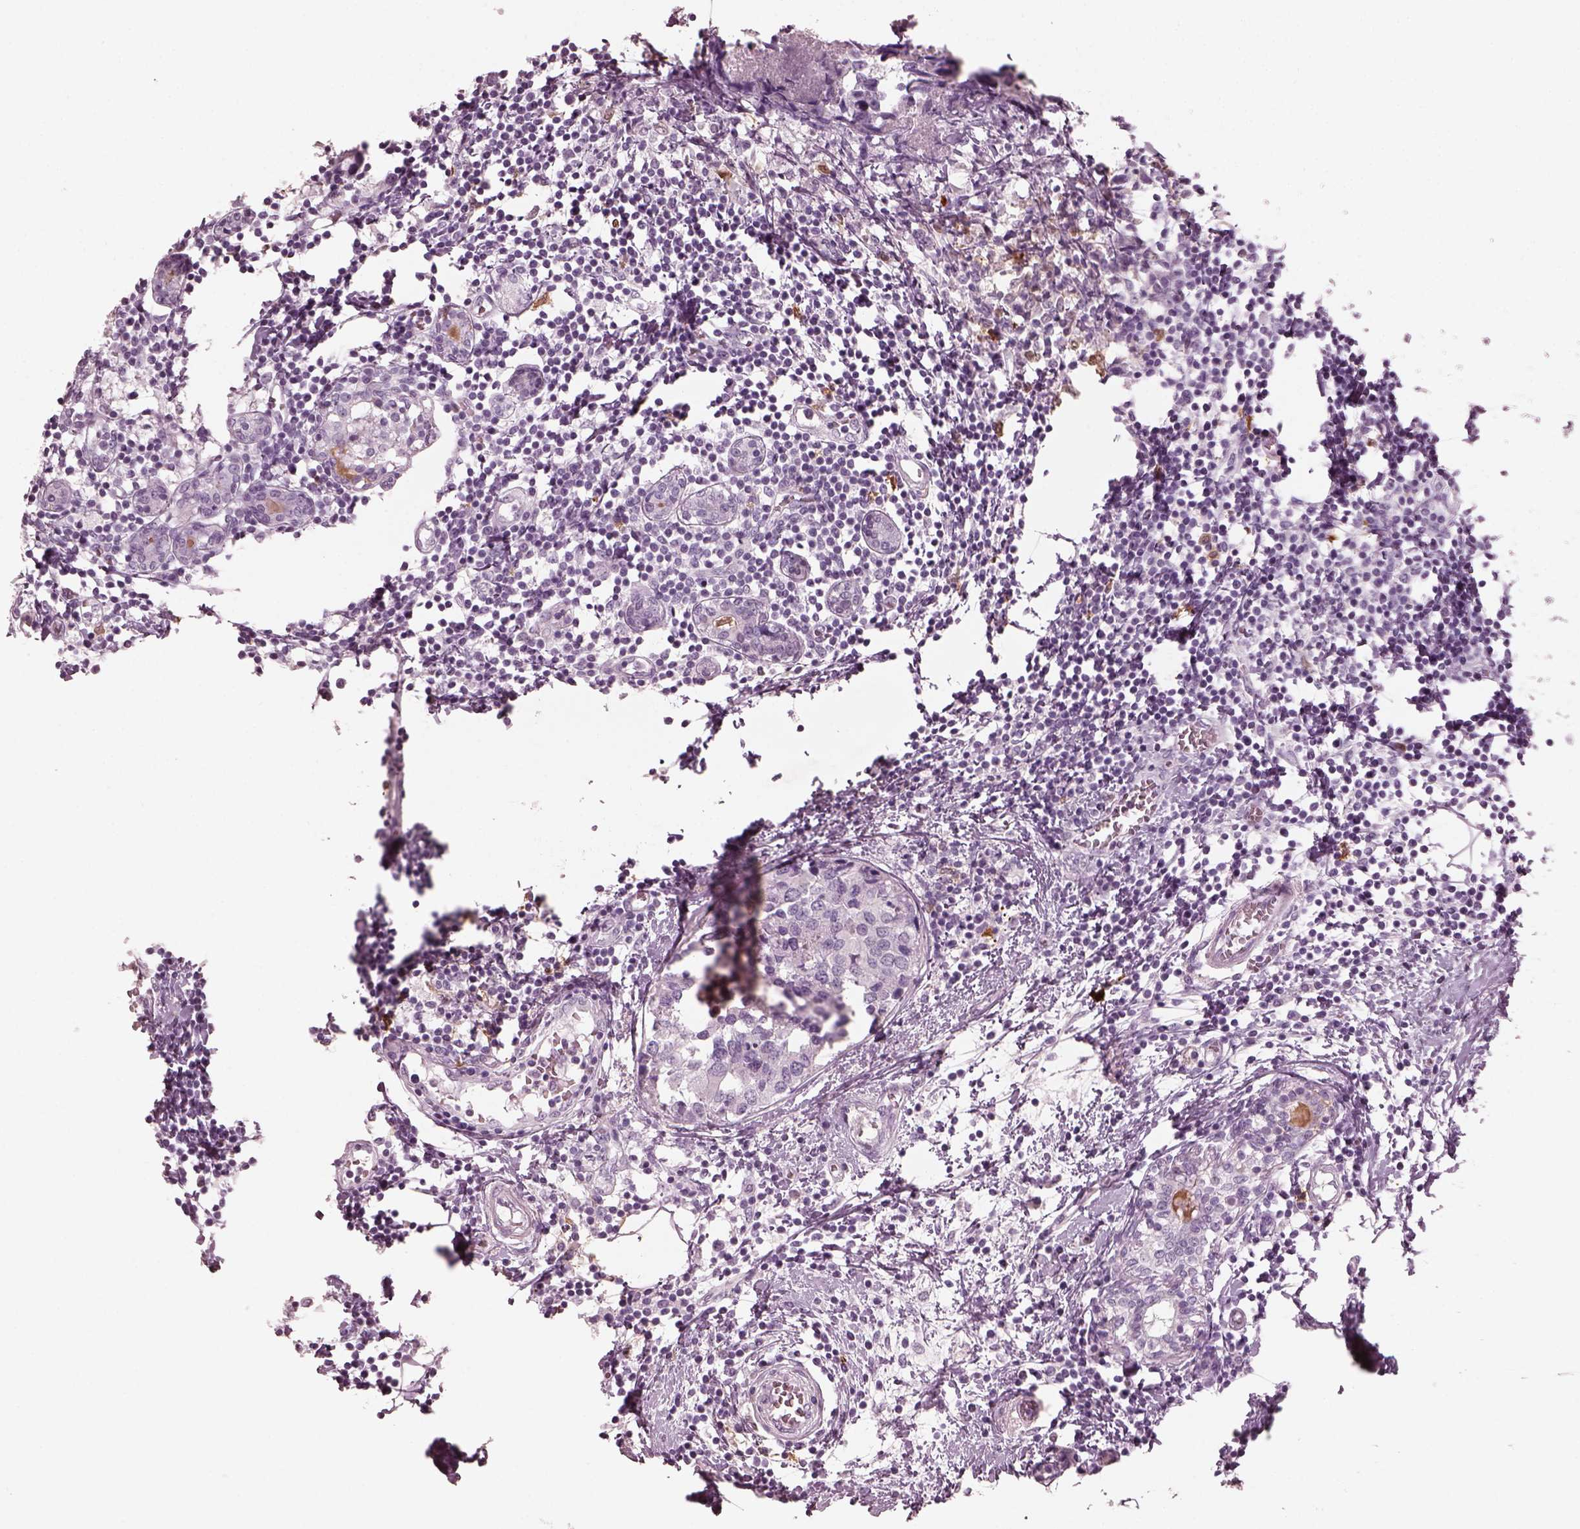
{"staining": {"intensity": "negative", "quantity": "none", "location": "none"}, "tissue": "breast cancer", "cell_type": "Tumor cells", "image_type": "cancer", "snomed": [{"axis": "morphology", "description": "Lobular carcinoma"}, {"axis": "topography", "description": "Breast"}], "caption": "Immunohistochemistry of human lobular carcinoma (breast) exhibits no expression in tumor cells. (DAB IHC, high magnification).", "gene": "C2orf81", "patient": {"sex": "female", "age": 59}}